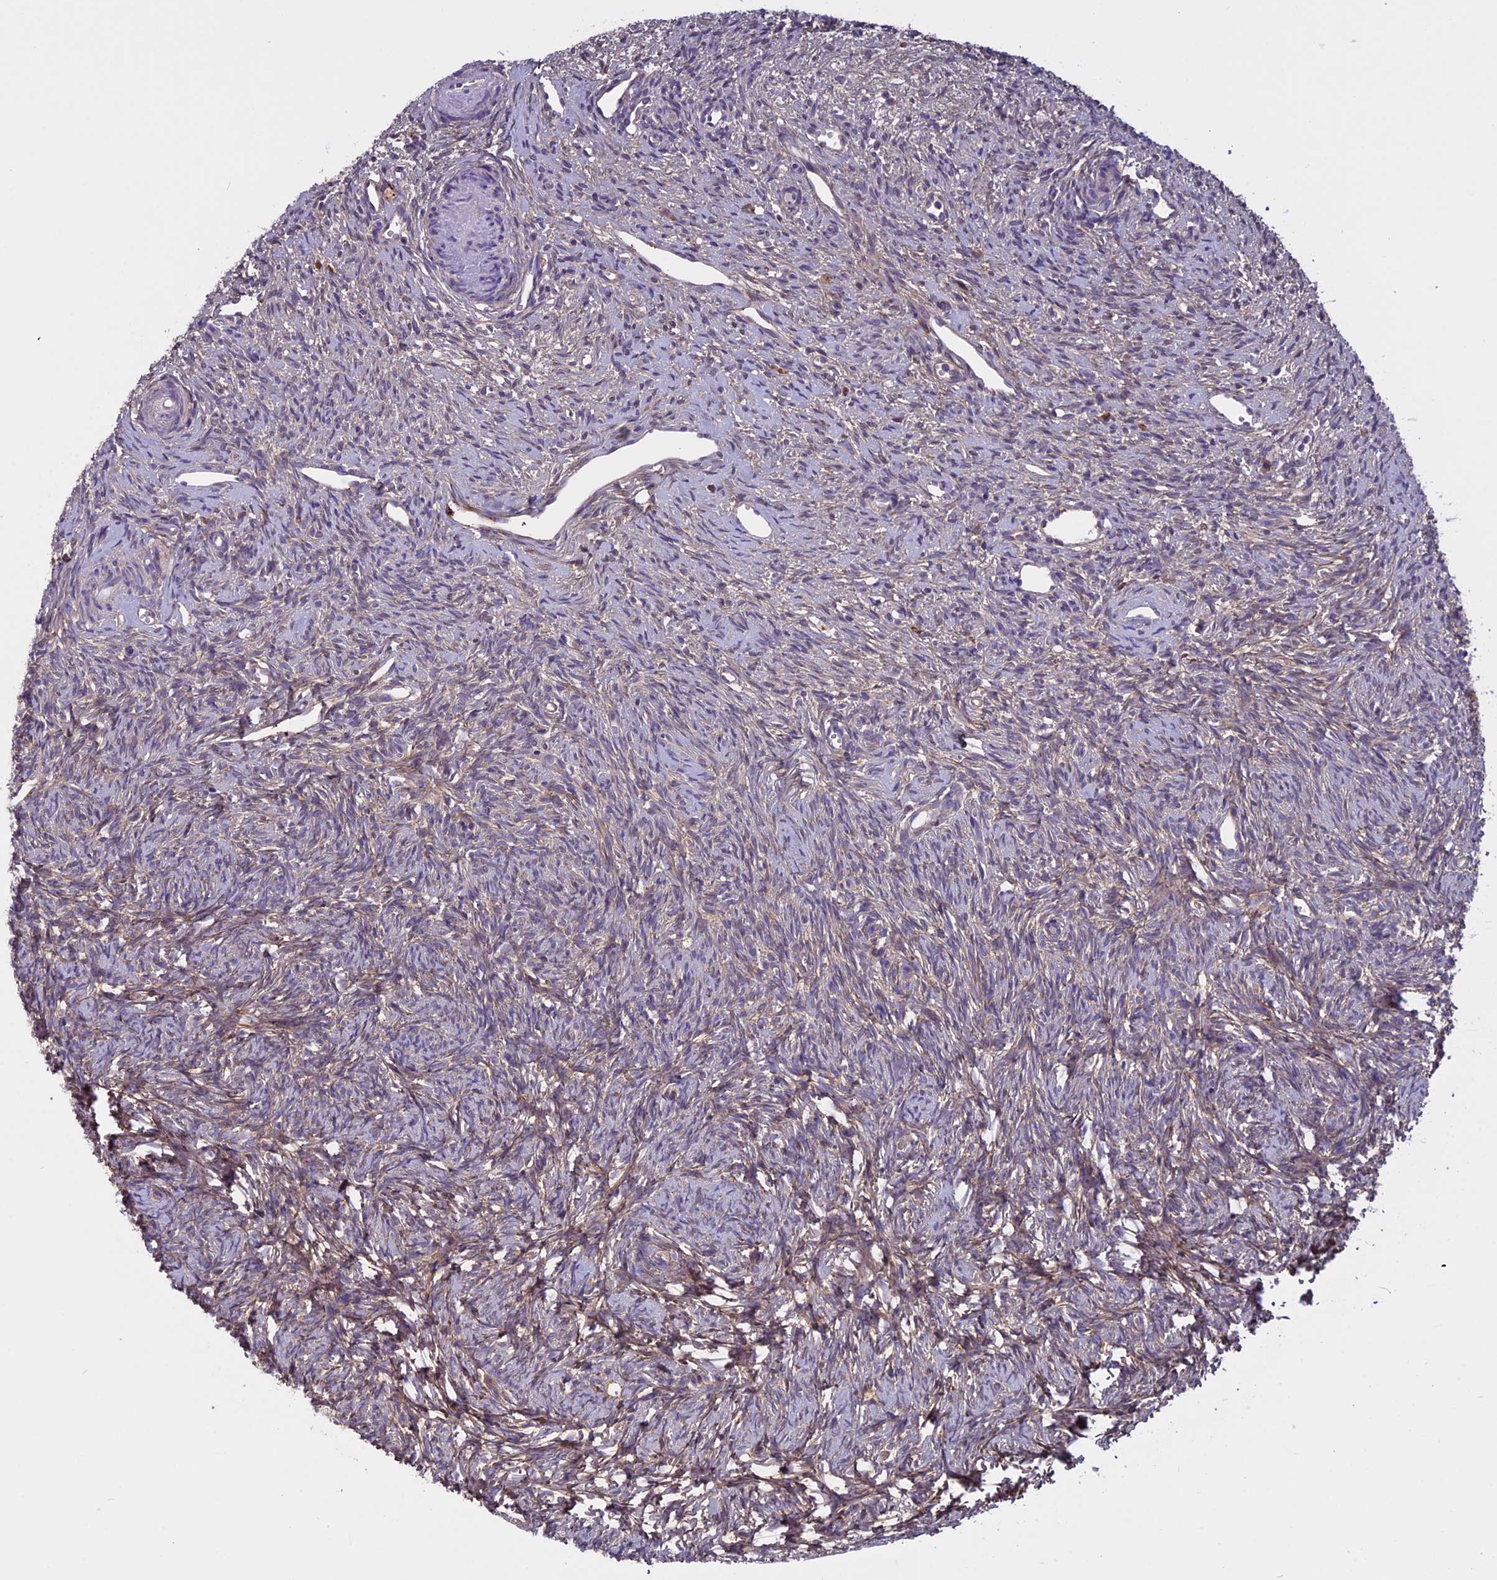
{"staining": {"intensity": "weak", "quantity": ">75%", "location": "cytoplasmic/membranous"}, "tissue": "ovary", "cell_type": "Follicle cells", "image_type": "normal", "snomed": [{"axis": "morphology", "description": "Normal tissue, NOS"}, {"axis": "topography", "description": "Ovary"}], "caption": "Immunohistochemical staining of normal ovary demonstrates low levels of weak cytoplasmic/membranous expression in about >75% of follicle cells. (Stains: DAB in brown, nuclei in blue, Microscopy: brightfield microscopy at high magnification).", "gene": "DCTN5", "patient": {"sex": "female", "age": 51}}